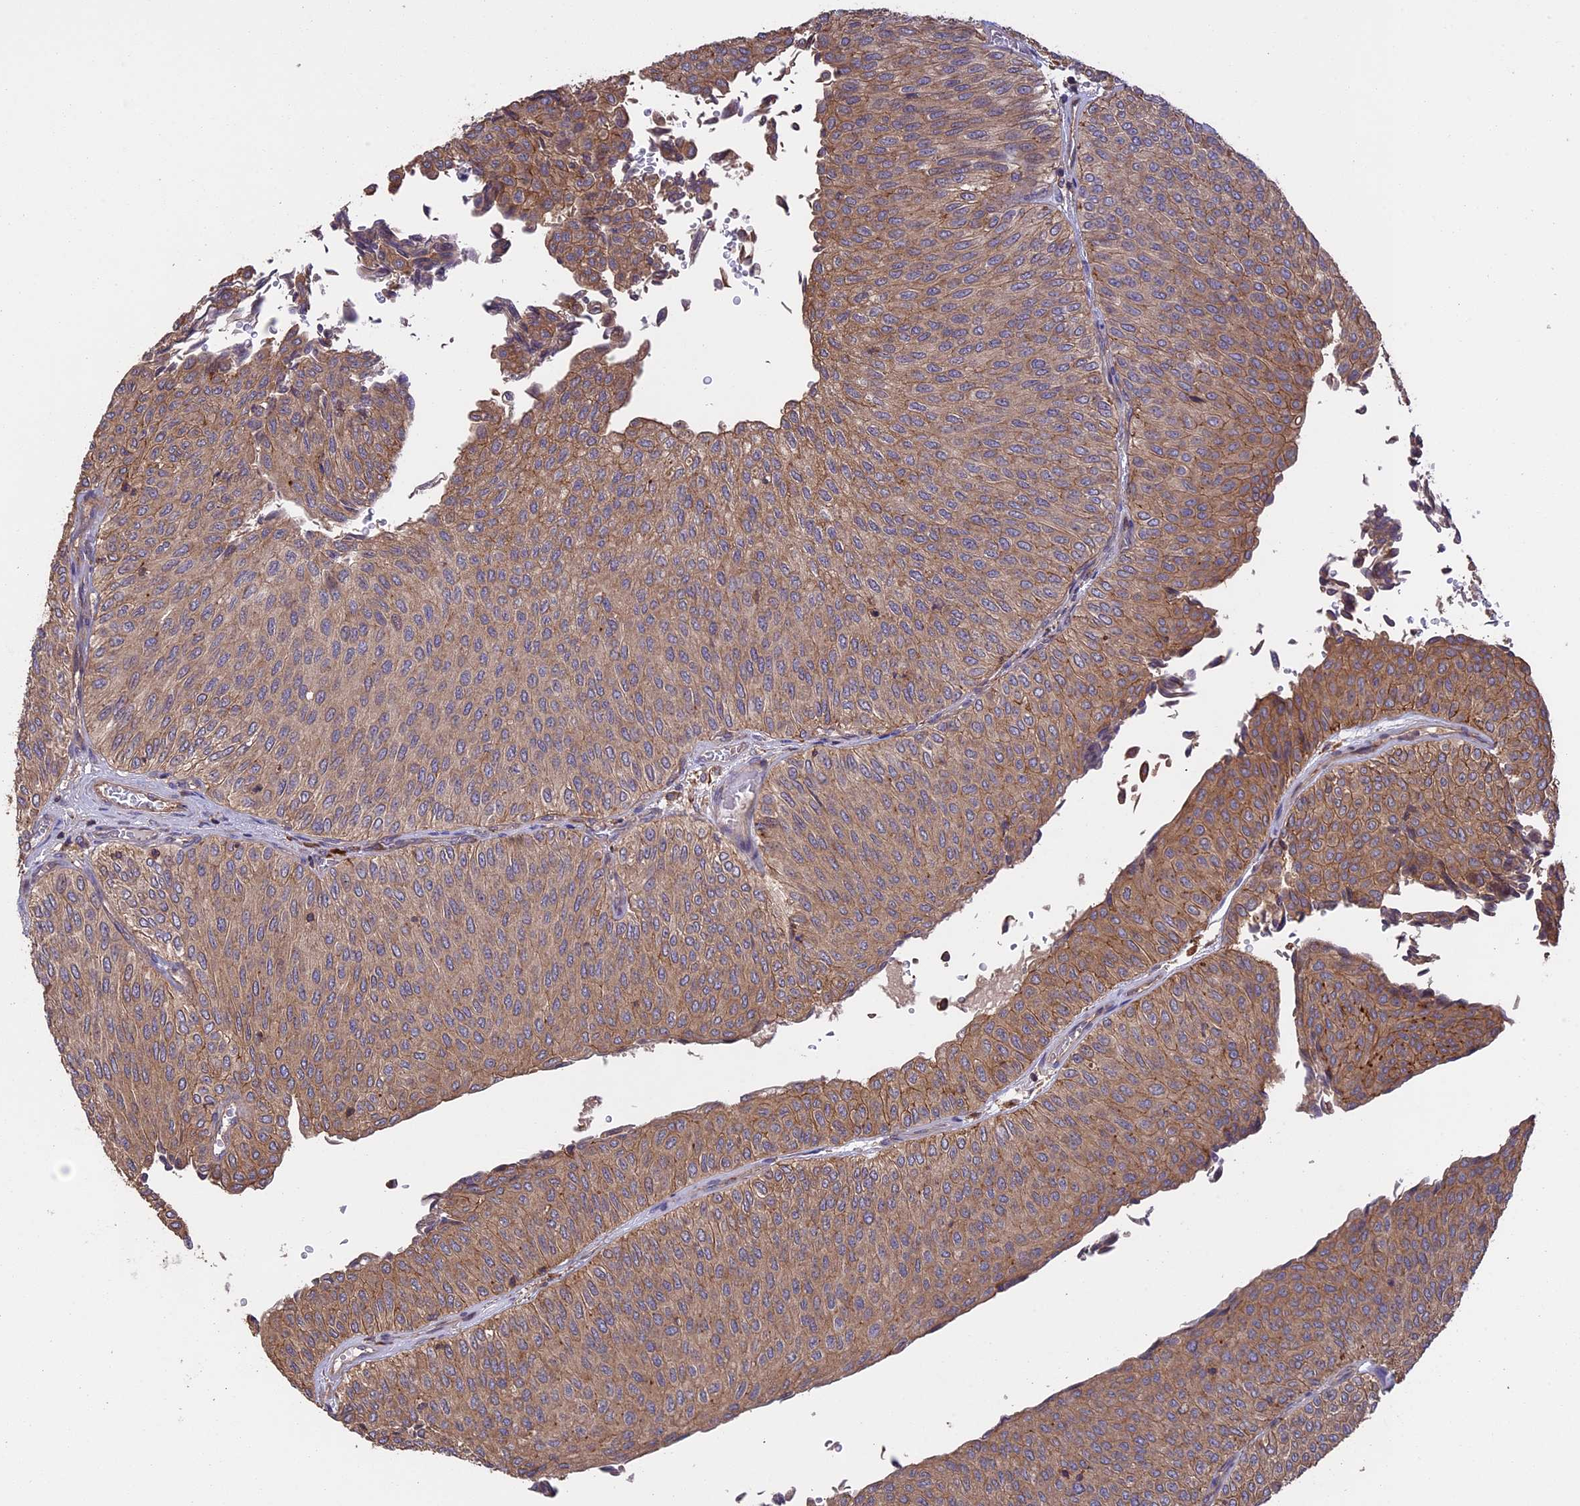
{"staining": {"intensity": "moderate", "quantity": ">75%", "location": "cytoplasmic/membranous"}, "tissue": "urothelial cancer", "cell_type": "Tumor cells", "image_type": "cancer", "snomed": [{"axis": "morphology", "description": "Urothelial carcinoma, Low grade"}, {"axis": "topography", "description": "Urinary bladder"}], "caption": "A brown stain highlights moderate cytoplasmic/membranous positivity of a protein in low-grade urothelial carcinoma tumor cells. (IHC, brightfield microscopy, high magnification).", "gene": "GAS8", "patient": {"sex": "male", "age": 78}}